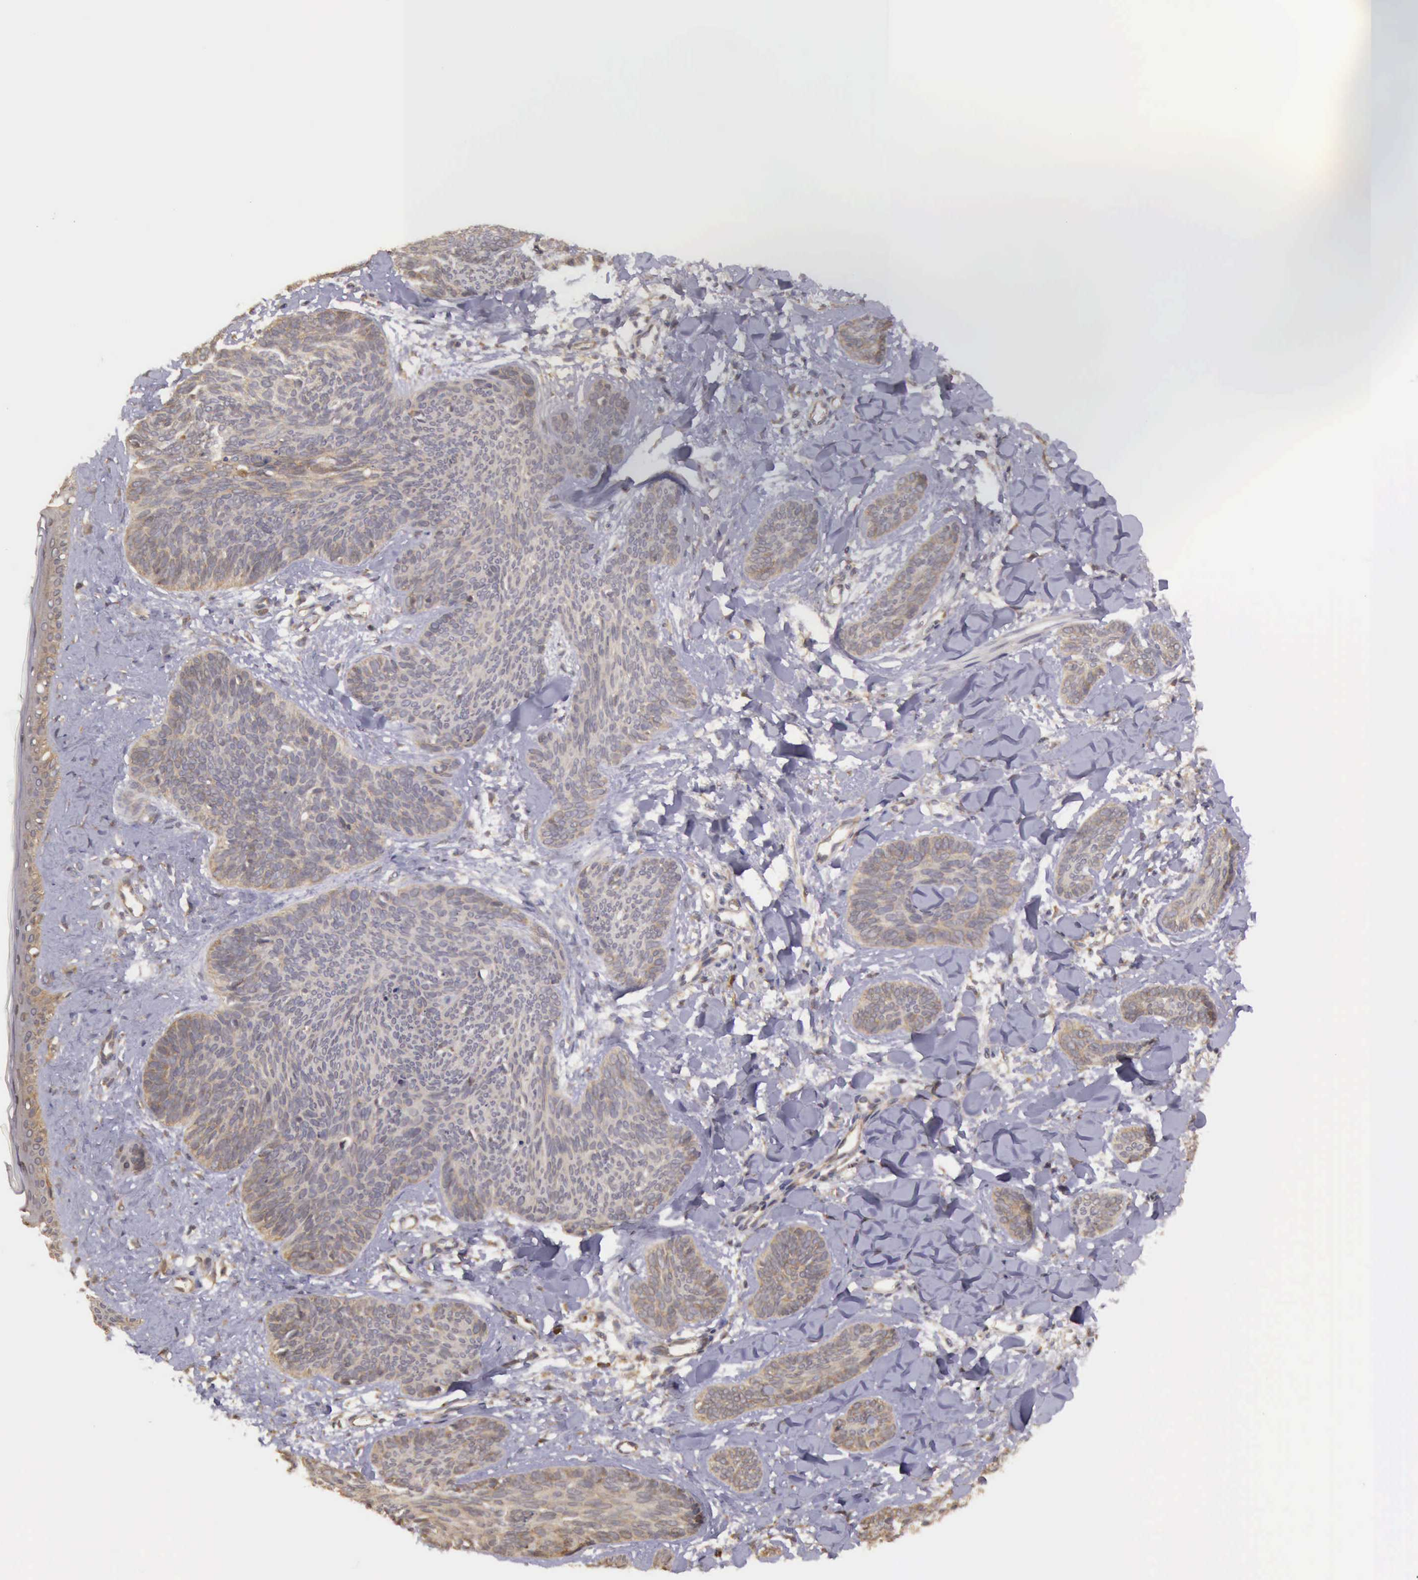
{"staining": {"intensity": "weak", "quantity": ">75%", "location": "cytoplasmic/membranous"}, "tissue": "skin cancer", "cell_type": "Tumor cells", "image_type": "cancer", "snomed": [{"axis": "morphology", "description": "Basal cell carcinoma"}, {"axis": "topography", "description": "Skin"}], "caption": "A micrograph showing weak cytoplasmic/membranous staining in about >75% of tumor cells in skin basal cell carcinoma, as visualized by brown immunohistochemical staining.", "gene": "EIF5", "patient": {"sex": "female", "age": 81}}